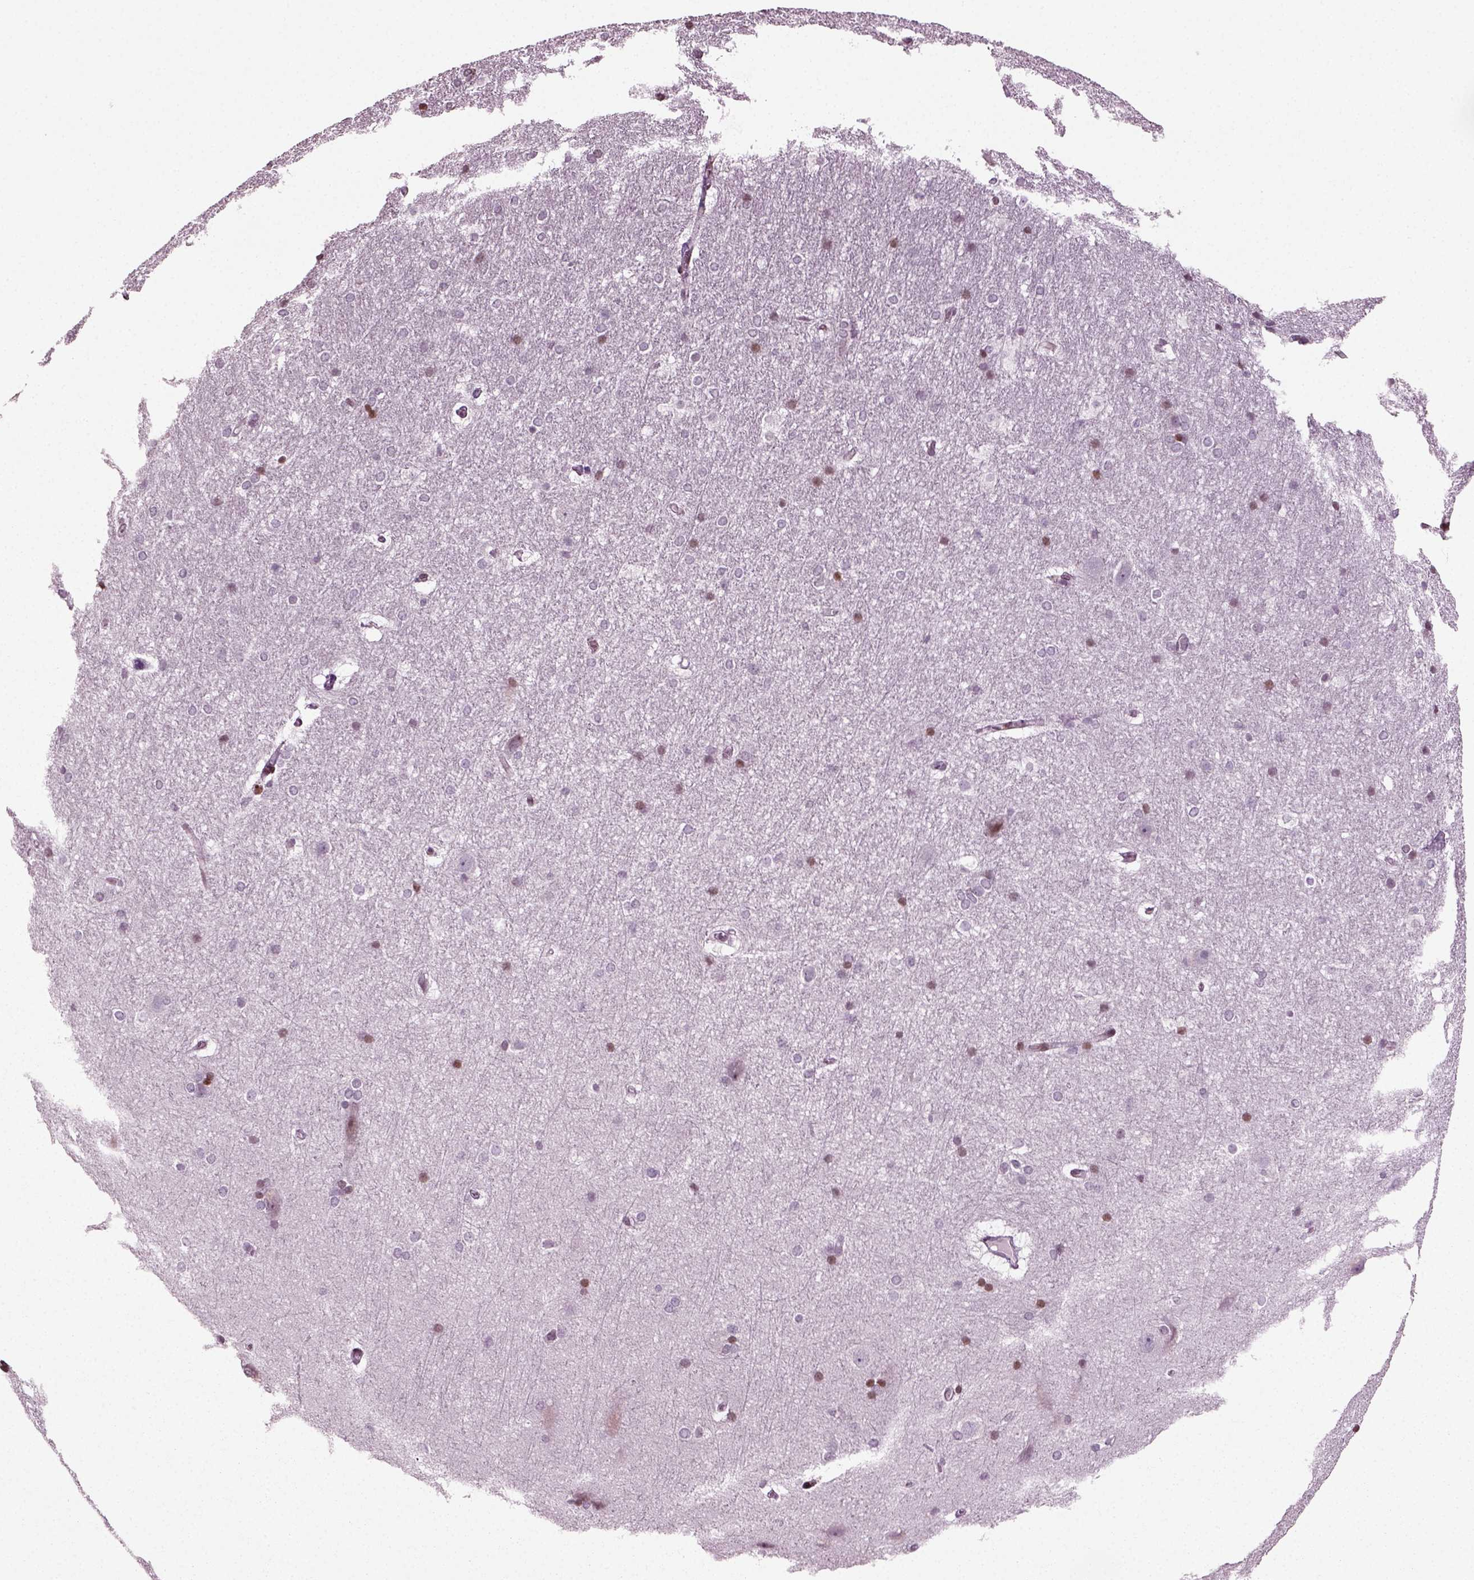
{"staining": {"intensity": "strong", "quantity": "25%-75%", "location": "nuclear"}, "tissue": "hippocampus", "cell_type": "Glial cells", "image_type": "normal", "snomed": [{"axis": "morphology", "description": "Normal tissue, NOS"}, {"axis": "topography", "description": "Cerebral cortex"}, {"axis": "topography", "description": "Hippocampus"}], "caption": "Strong nuclear staining is identified in approximately 25%-75% of glial cells in unremarkable hippocampus.", "gene": "HEYL", "patient": {"sex": "female", "age": 19}}